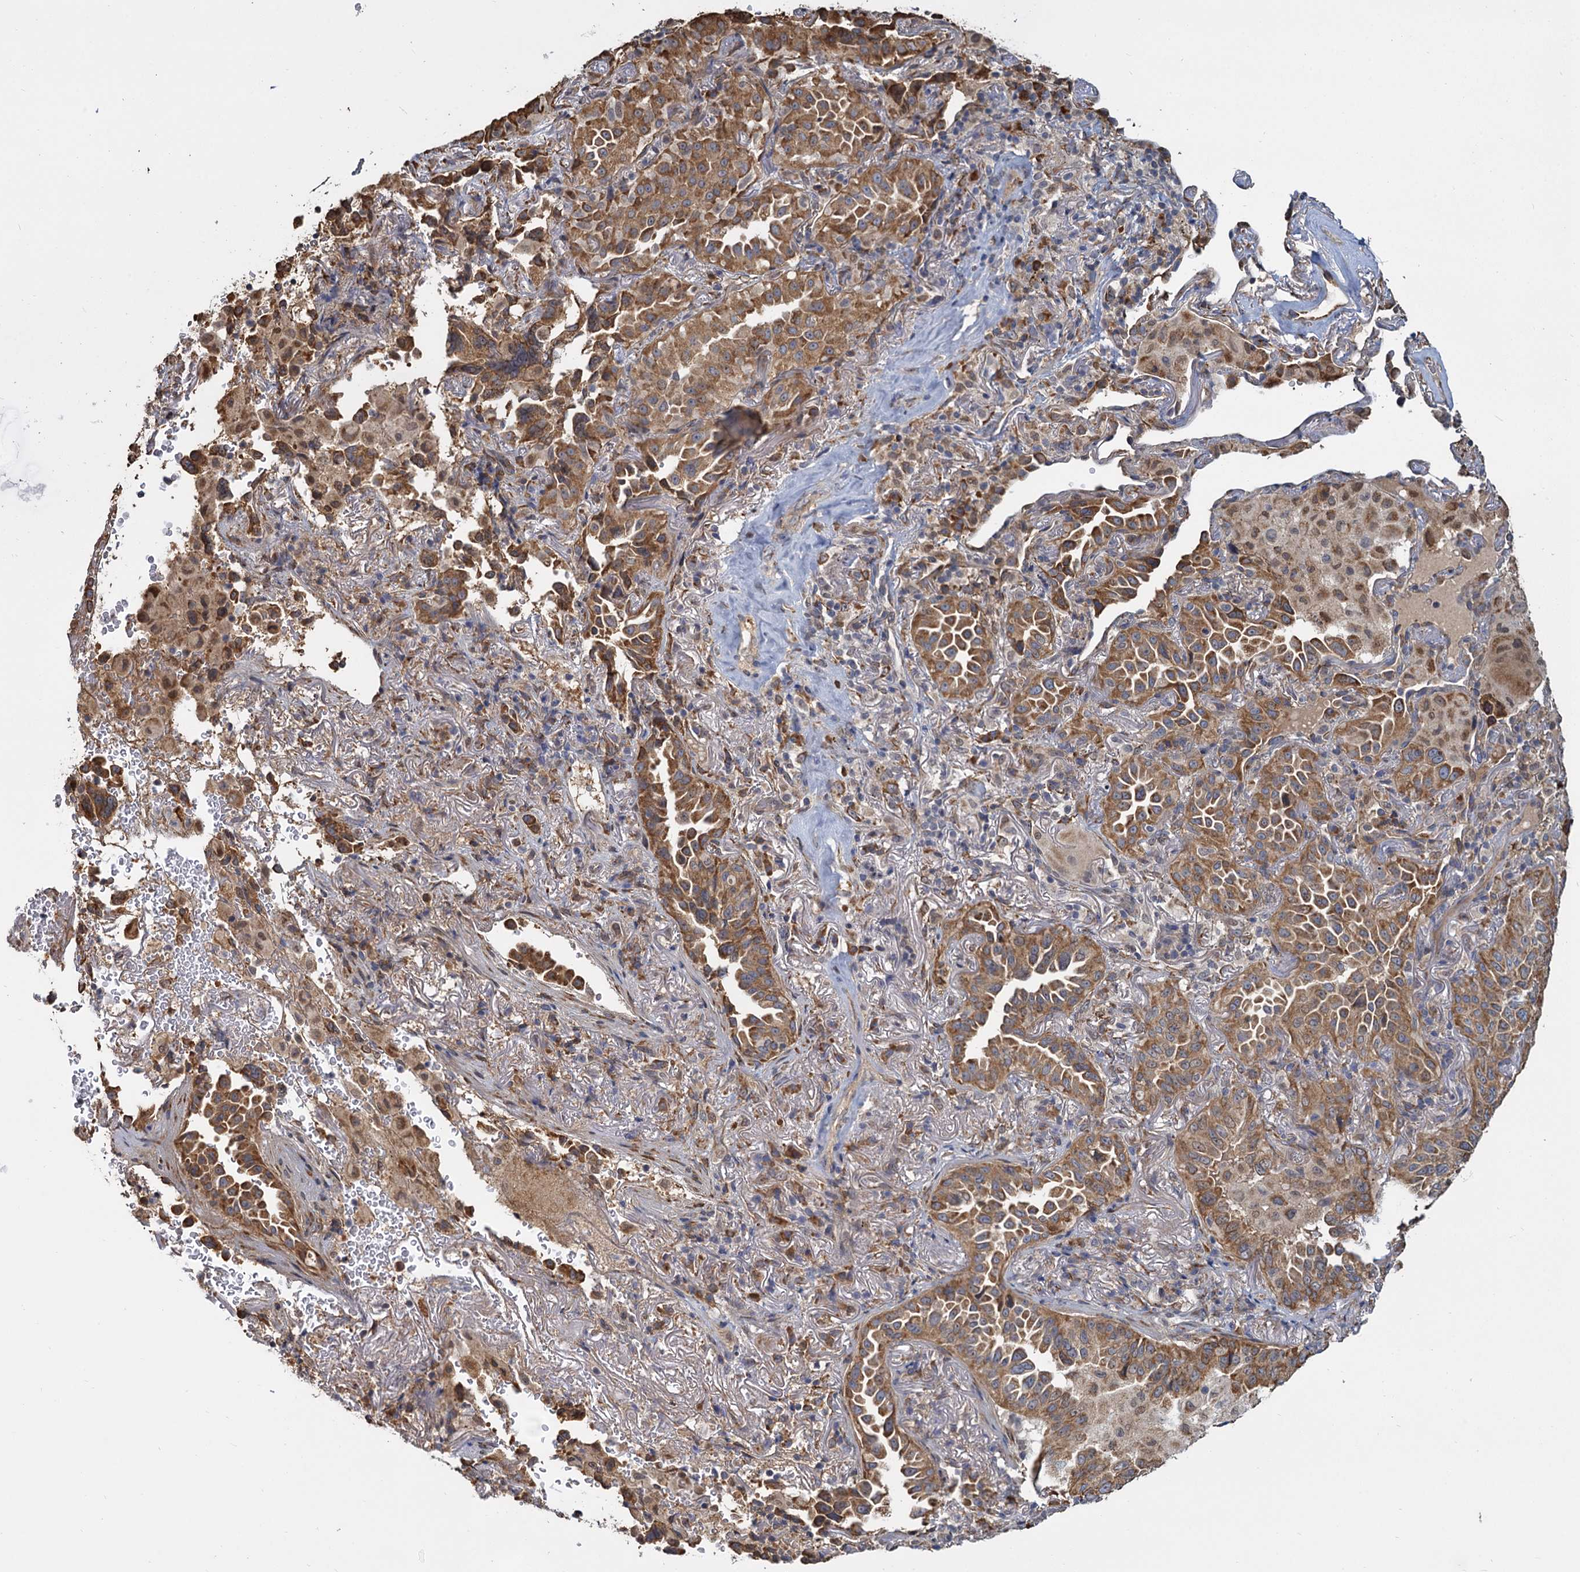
{"staining": {"intensity": "moderate", "quantity": ">75%", "location": "cytoplasmic/membranous"}, "tissue": "lung cancer", "cell_type": "Tumor cells", "image_type": "cancer", "snomed": [{"axis": "morphology", "description": "Adenocarcinoma, NOS"}, {"axis": "topography", "description": "Lung"}], "caption": "Moderate cytoplasmic/membranous staining is present in about >75% of tumor cells in lung adenocarcinoma.", "gene": "LRRC51", "patient": {"sex": "female", "age": 69}}